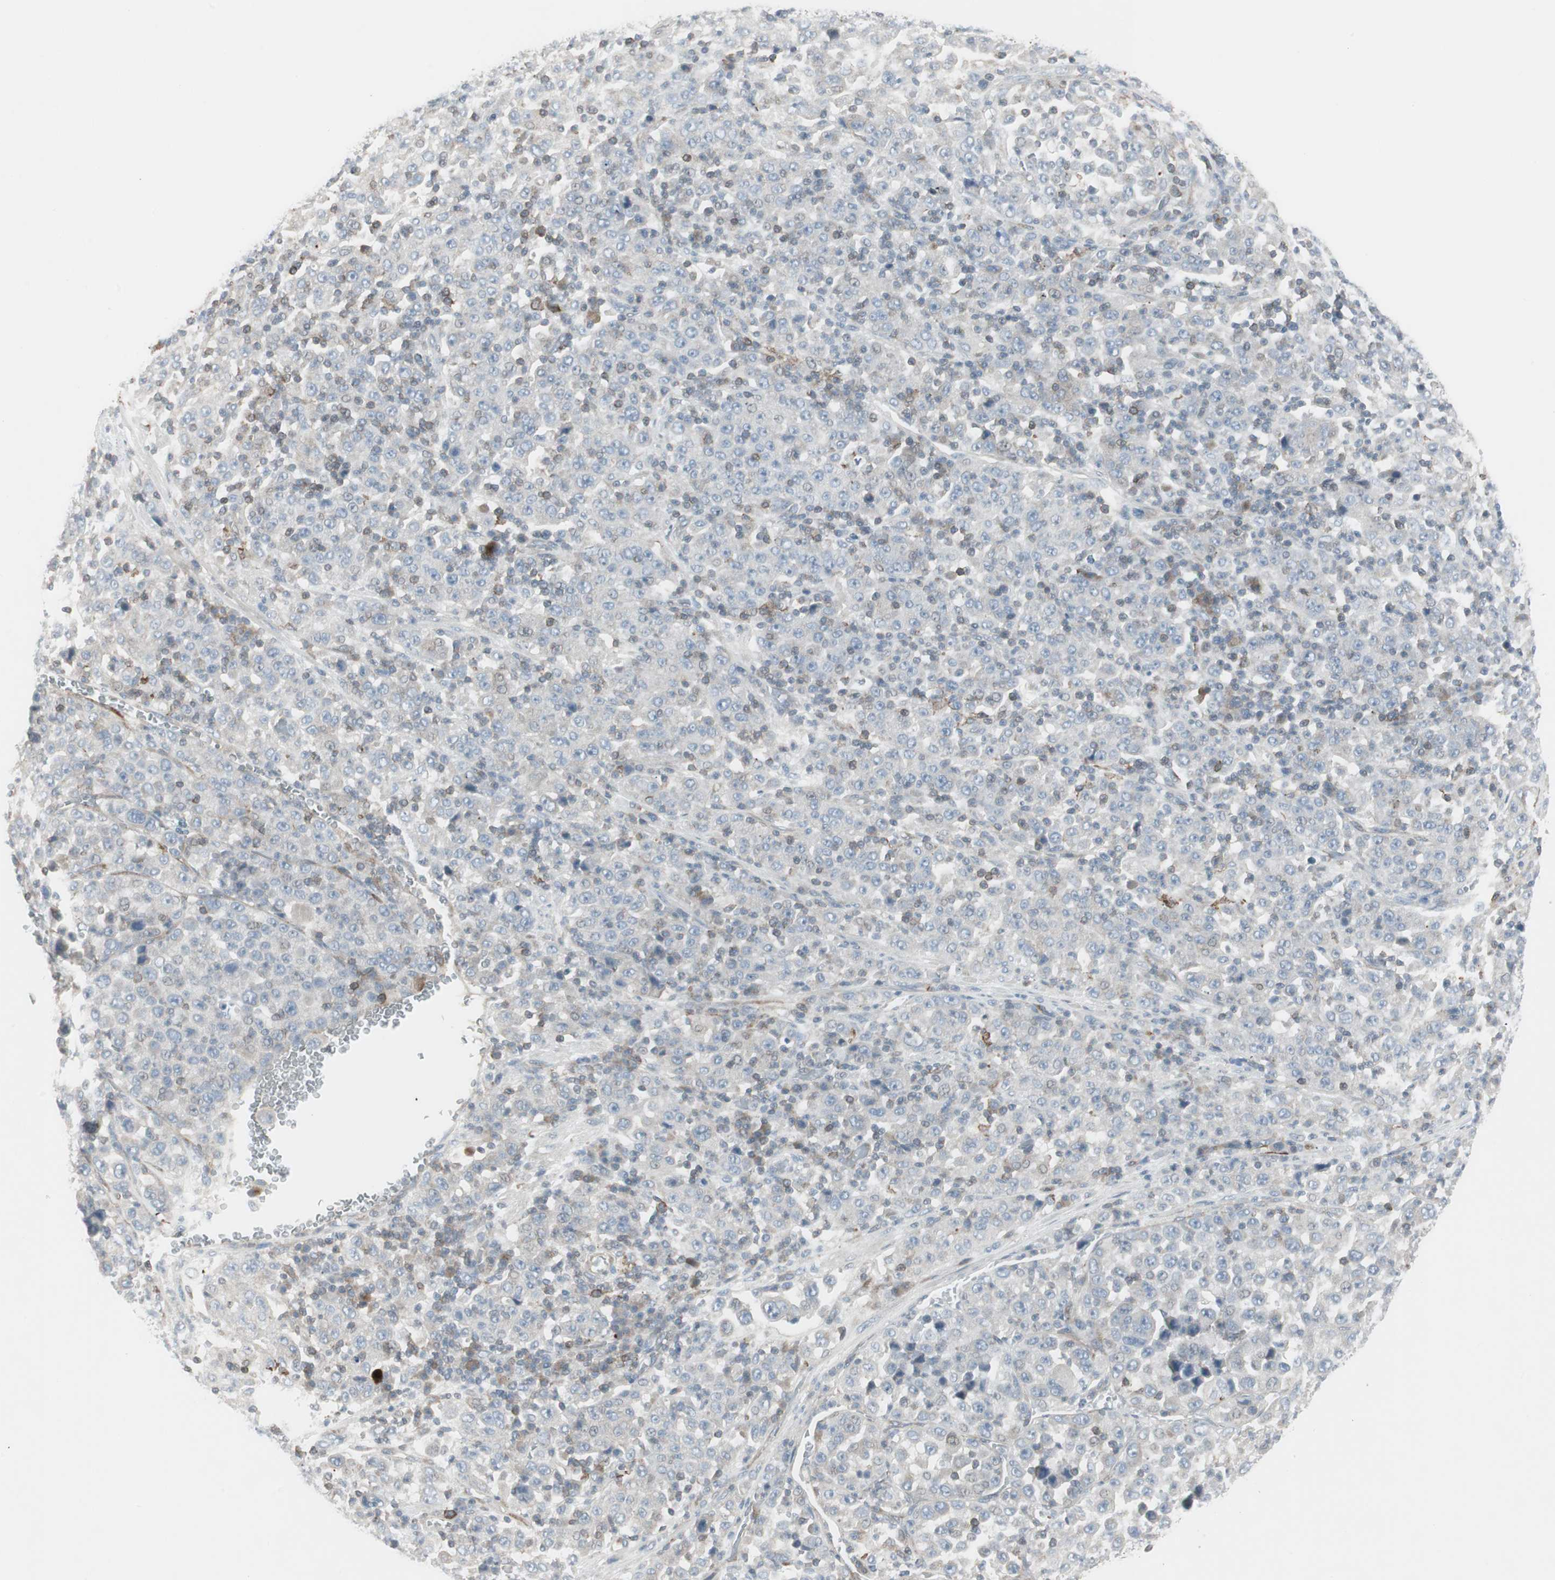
{"staining": {"intensity": "negative", "quantity": "none", "location": "none"}, "tissue": "stomach cancer", "cell_type": "Tumor cells", "image_type": "cancer", "snomed": [{"axis": "morphology", "description": "Normal tissue, NOS"}, {"axis": "morphology", "description": "Adenocarcinoma, NOS"}, {"axis": "topography", "description": "Stomach, upper"}, {"axis": "topography", "description": "Stomach"}], "caption": "Immunohistochemistry histopathology image of neoplastic tissue: adenocarcinoma (stomach) stained with DAB (3,3'-diaminobenzidine) demonstrates no significant protein staining in tumor cells.", "gene": "MAP4K4", "patient": {"sex": "male", "age": 59}}